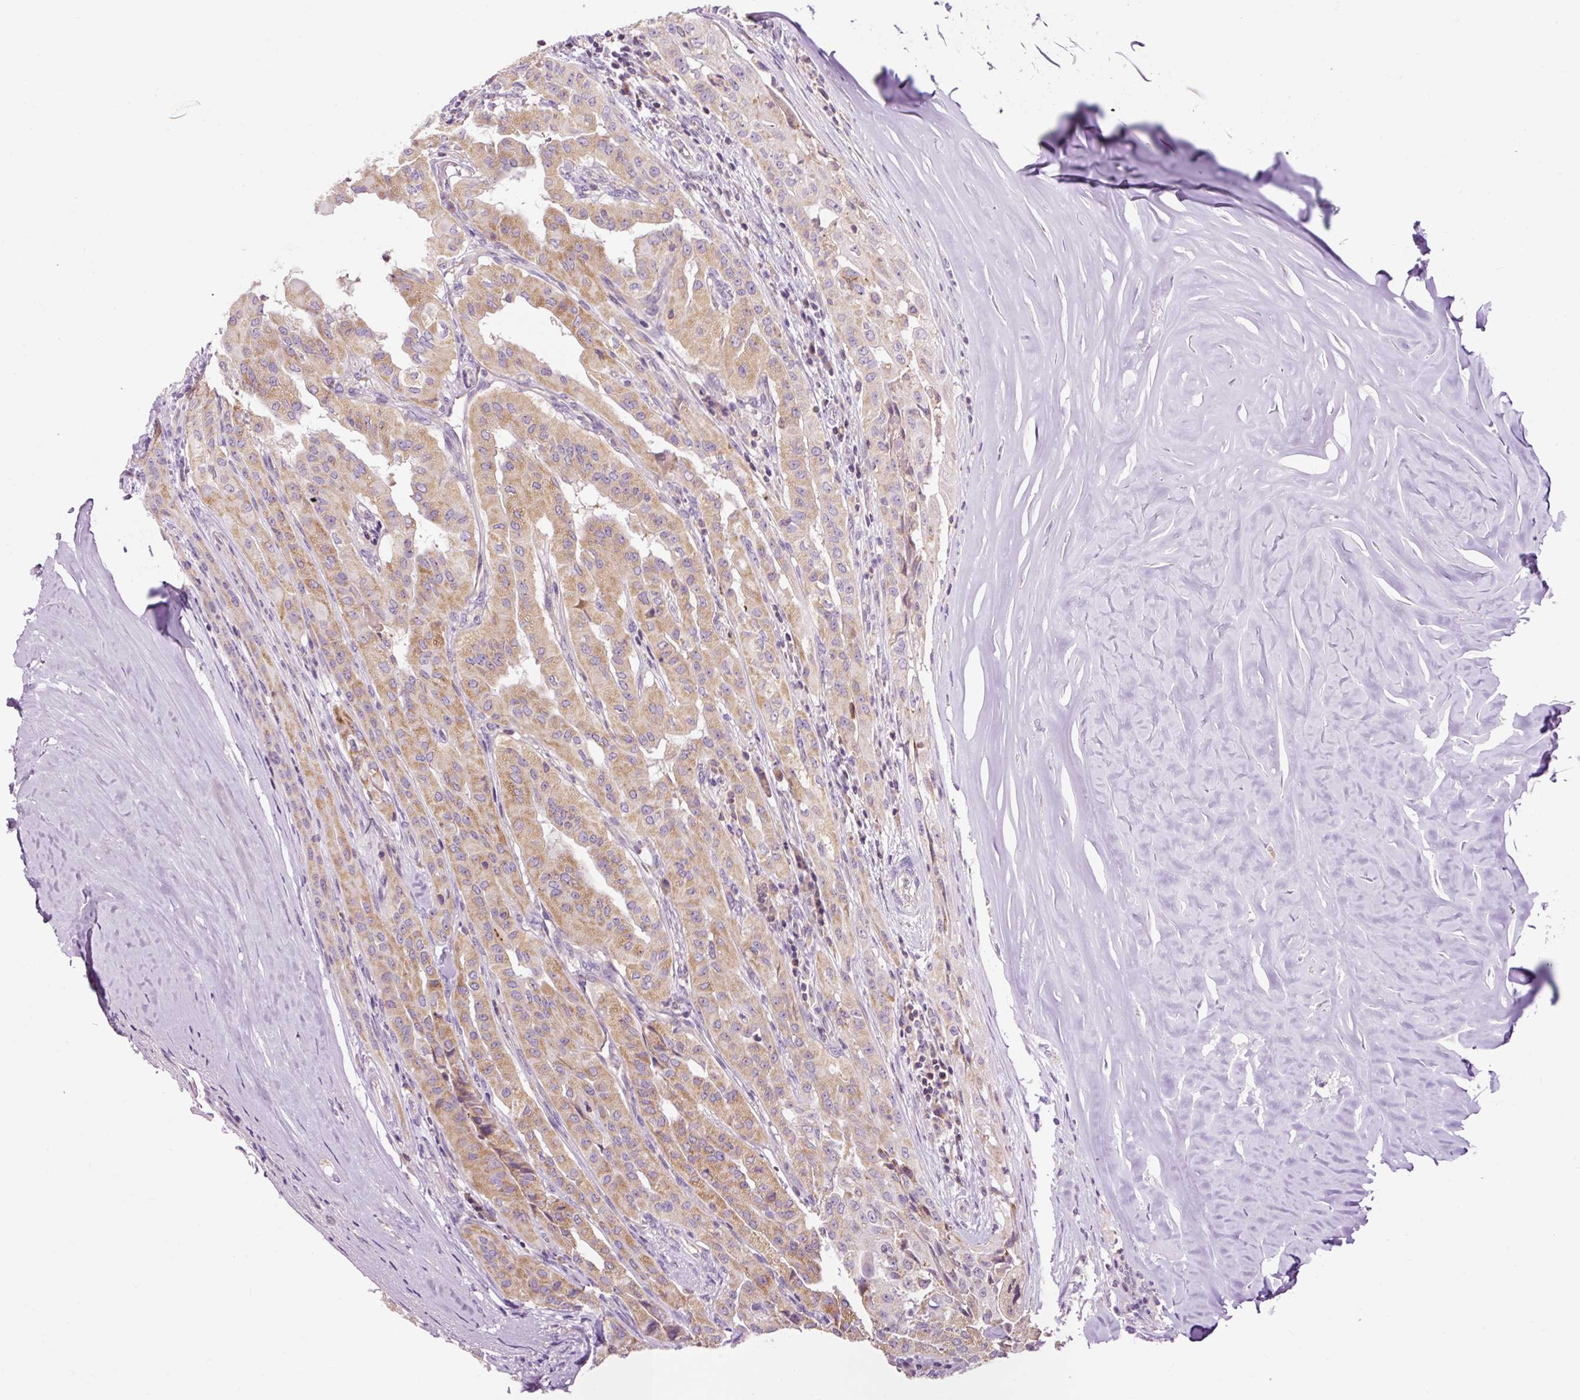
{"staining": {"intensity": "moderate", "quantity": ">75%", "location": "cytoplasmic/membranous"}, "tissue": "thyroid cancer", "cell_type": "Tumor cells", "image_type": "cancer", "snomed": [{"axis": "morphology", "description": "Papillary adenocarcinoma, NOS"}, {"axis": "topography", "description": "Thyroid gland"}], "caption": "Immunohistochemistry (IHC) of thyroid cancer shows medium levels of moderate cytoplasmic/membranous positivity in approximately >75% of tumor cells.", "gene": "CD83", "patient": {"sex": "female", "age": 59}}